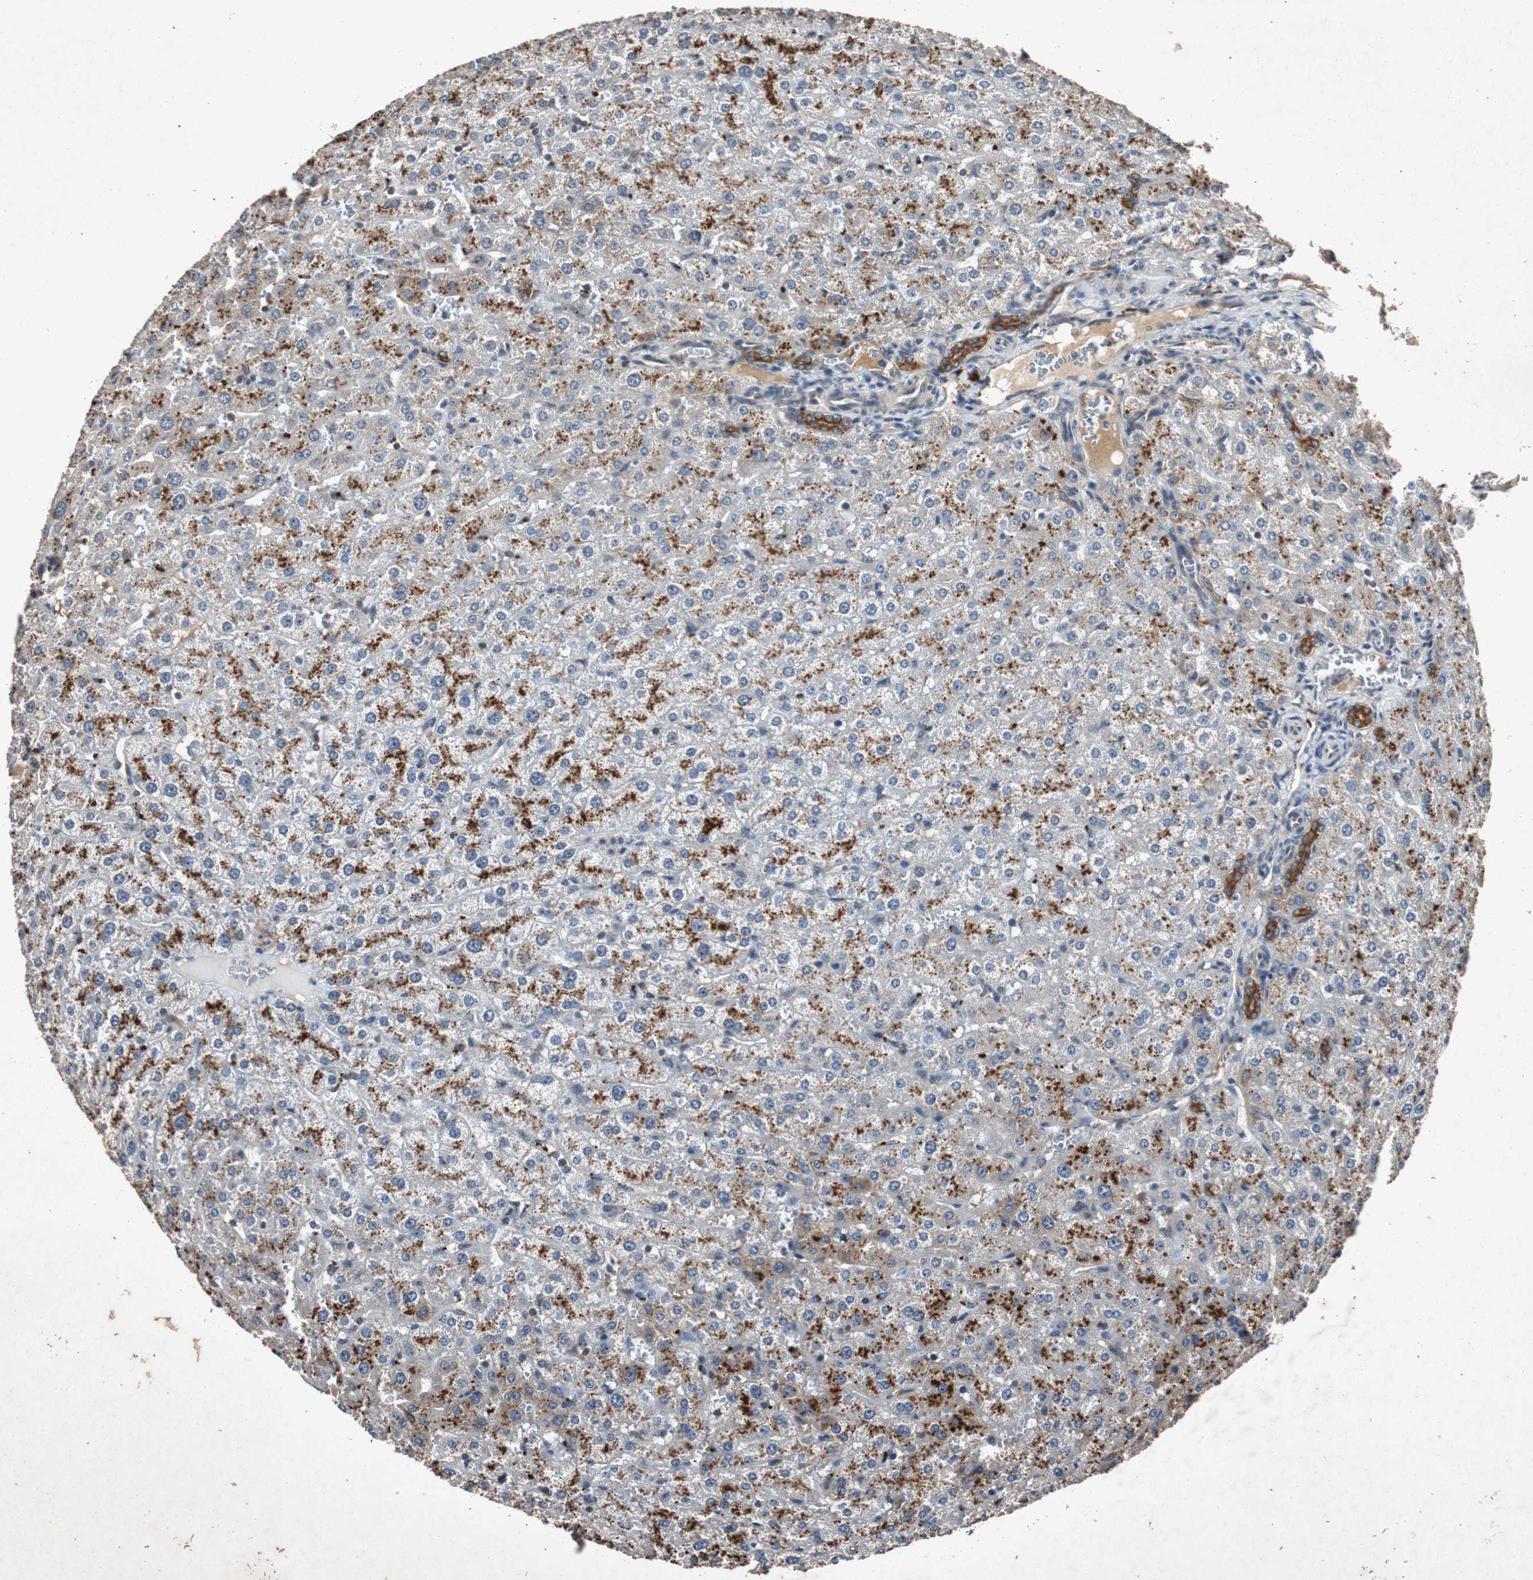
{"staining": {"intensity": "strong", "quantity": ">75%", "location": "cytoplasmic/membranous"}, "tissue": "liver", "cell_type": "Cholangiocytes", "image_type": "normal", "snomed": [{"axis": "morphology", "description": "Normal tissue, NOS"}, {"axis": "morphology", "description": "Fibrosis, NOS"}, {"axis": "topography", "description": "Liver"}], "caption": "Immunohistochemistry (IHC) image of benign liver: liver stained using immunohistochemistry (IHC) demonstrates high levels of strong protein expression localized specifically in the cytoplasmic/membranous of cholangiocytes, appearing as a cytoplasmic/membranous brown color.", "gene": "SLIT2", "patient": {"sex": "female", "age": 29}}